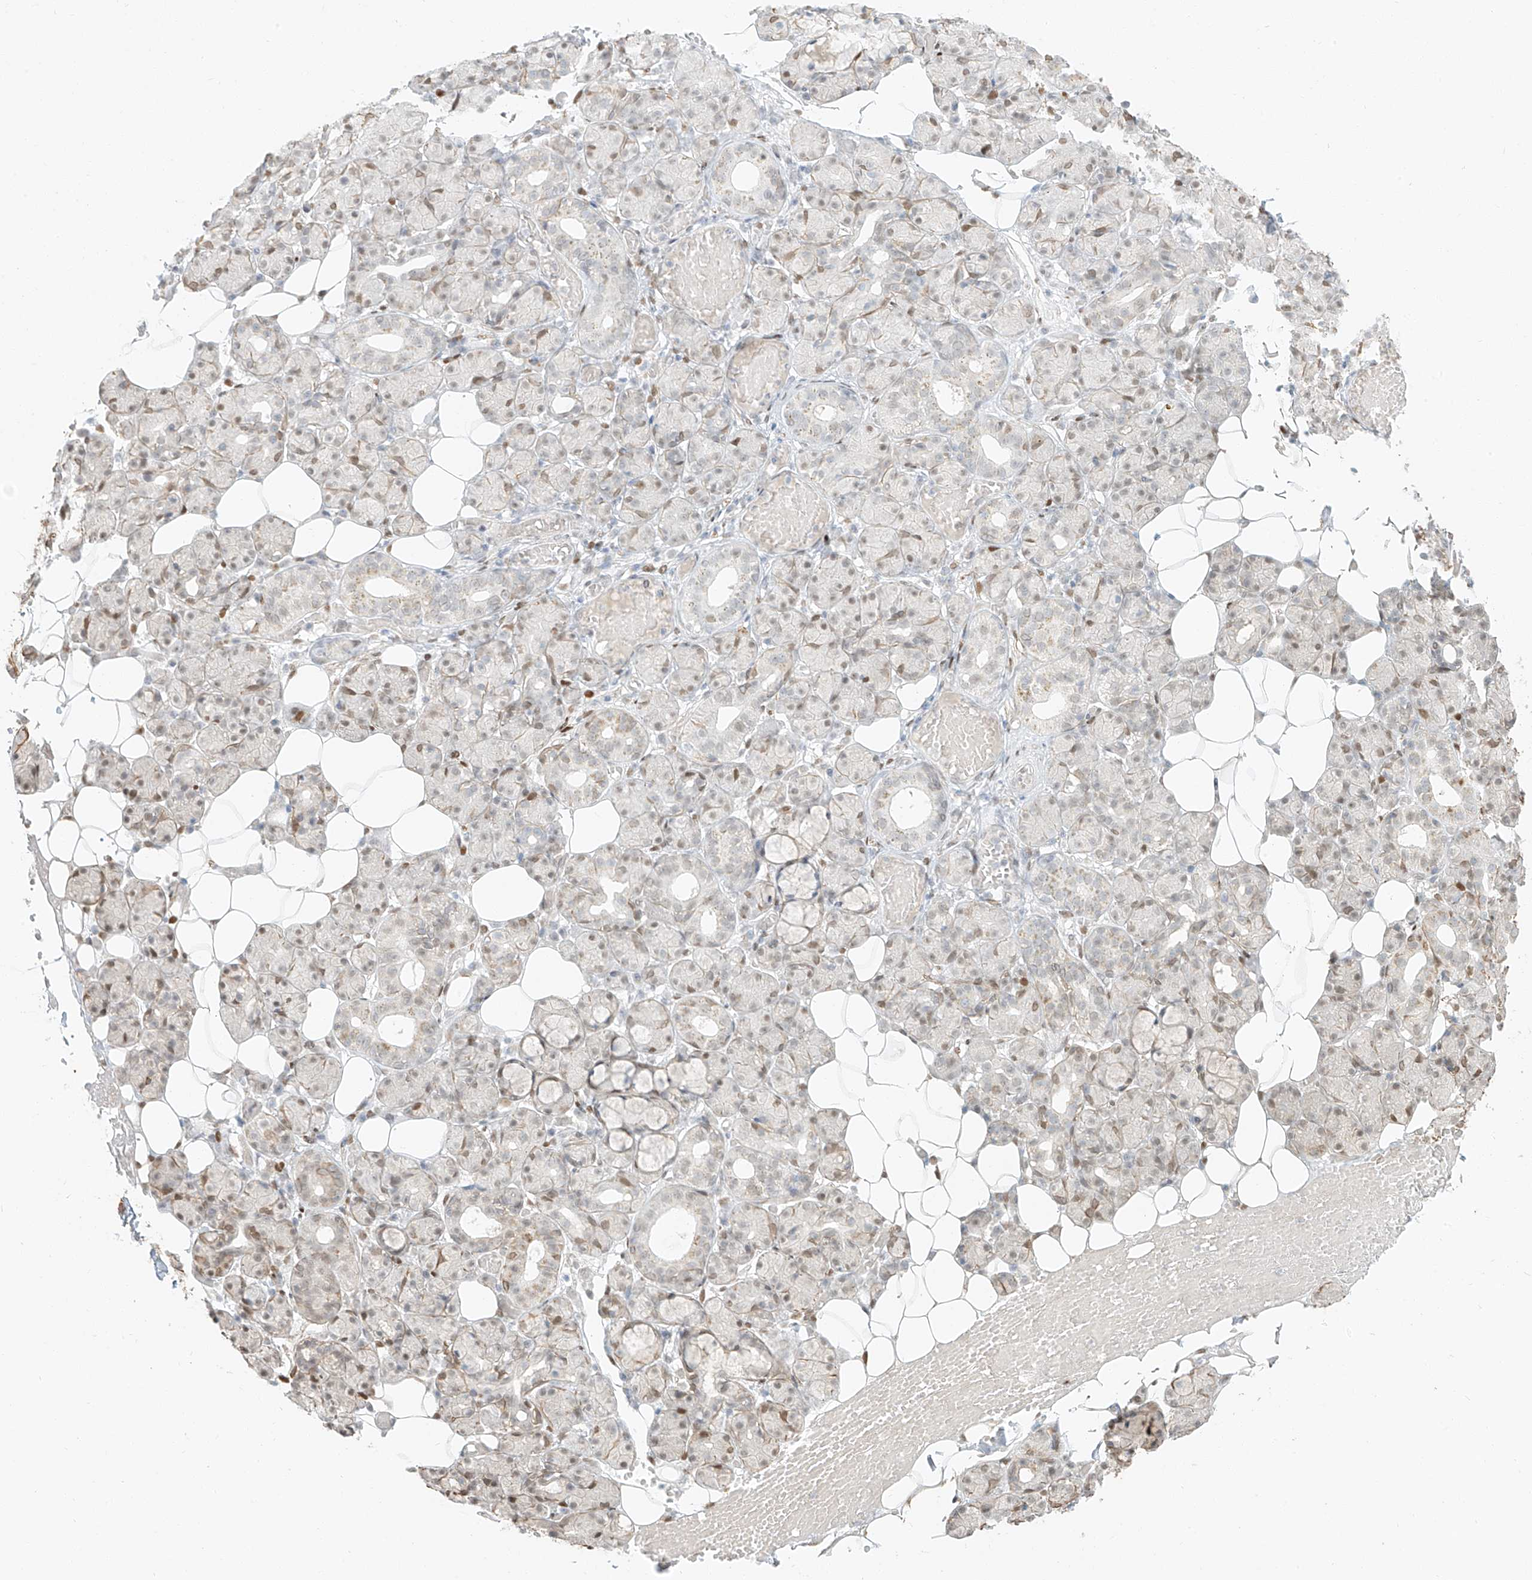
{"staining": {"intensity": "moderate", "quantity": "25%-75%", "location": "nuclear"}, "tissue": "salivary gland", "cell_type": "Glandular cells", "image_type": "normal", "snomed": [{"axis": "morphology", "description": "Normal tissue, NOS"}, {"axis": "topography", "description": "Salivary gland"}], "caption": "This is a photomicrograph of IHC staining of normal salivary gland, which shows moderate positivity in the nuclear of glandular cells.", "gene": "ZNF774", "patient": {"sex": "male", "age": 63}}